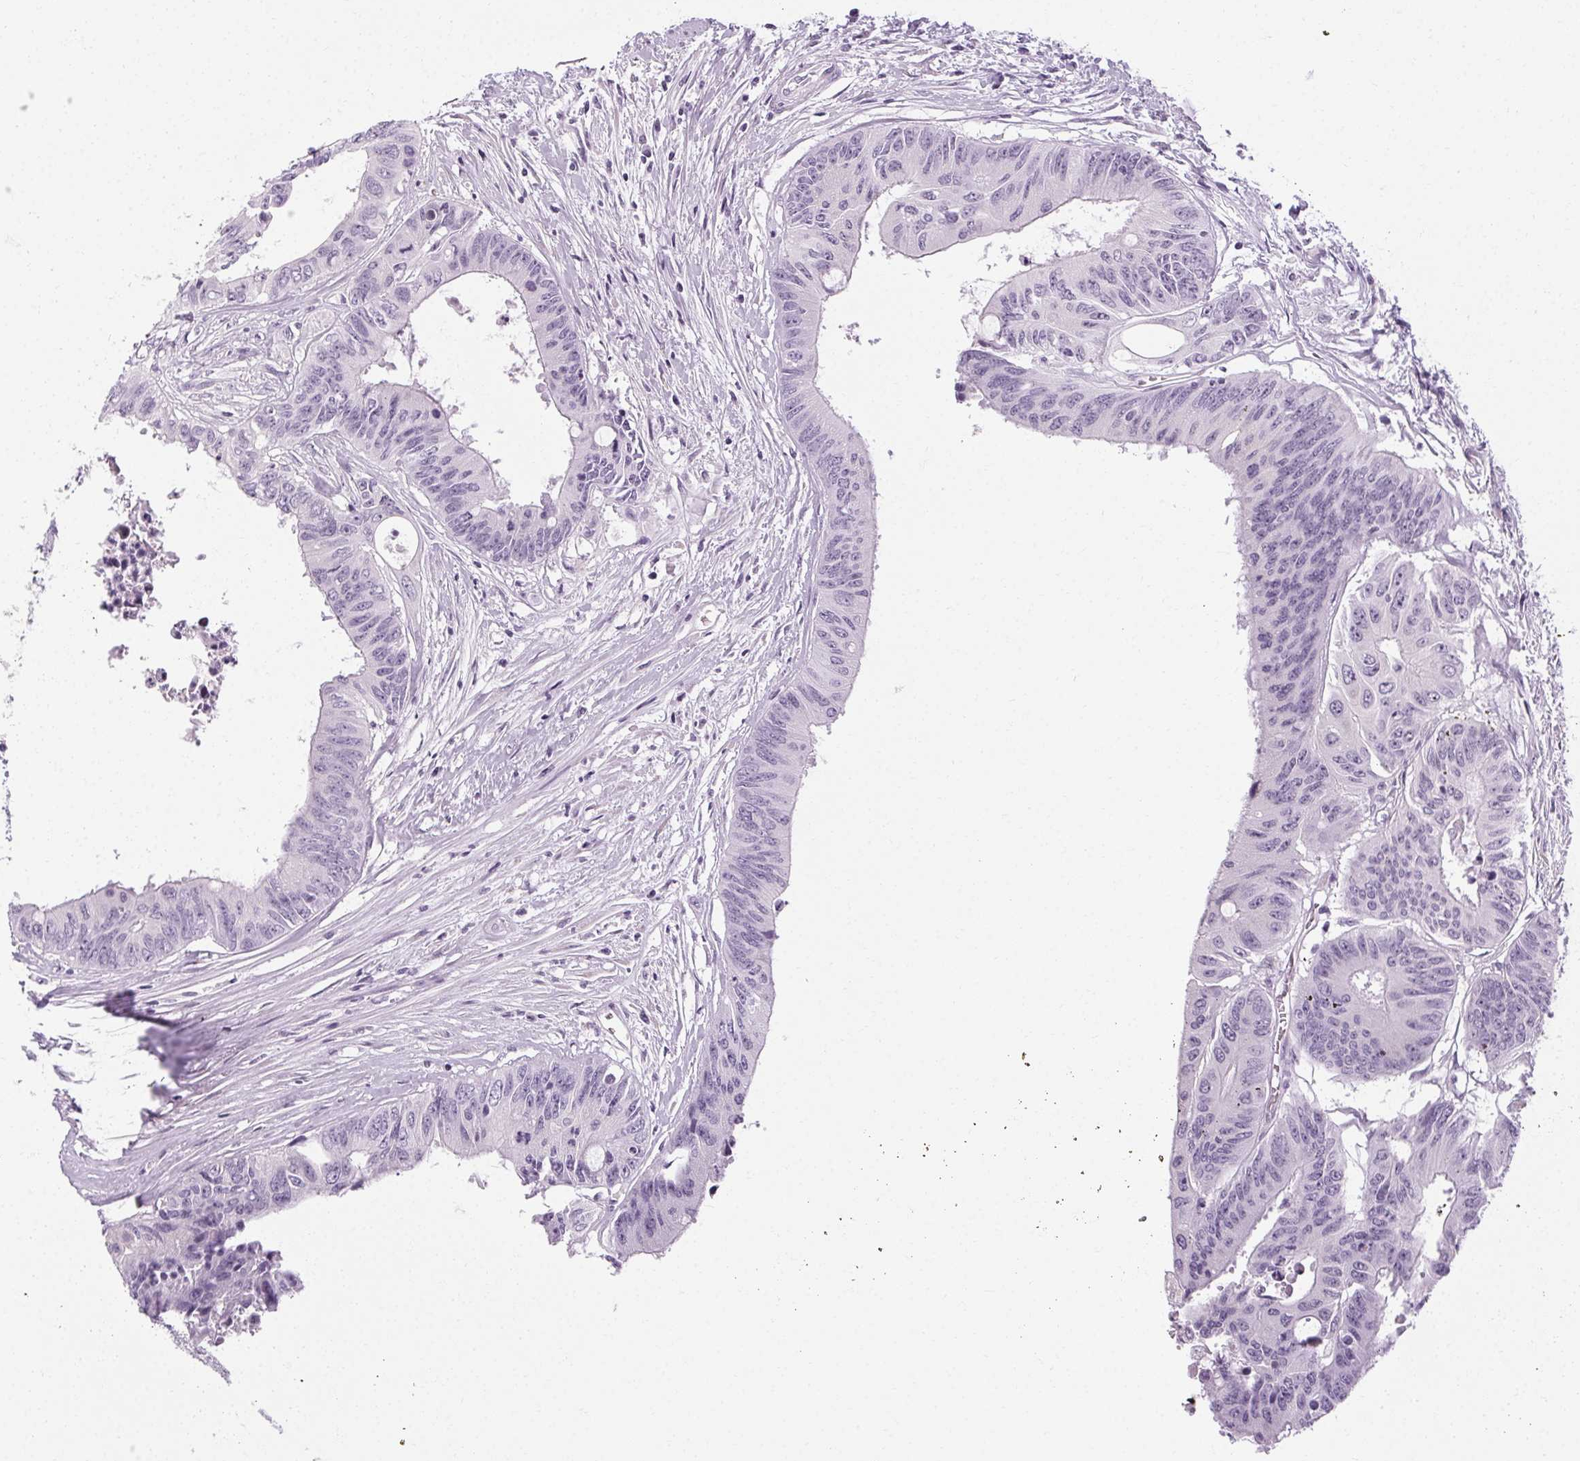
{"staining": {"intensity": "negative", "quantity": "none", "location": "none"}, "tissue": "colorectal cancer", "cell_type": "Tumor cells", "image_type": "cancer", "snomed": [{"axis": "morphology", "description": "Adenocarcinoma, NOS"}, {"axis": "topography", "description": "Rectum"}], "caption": "Tumor cells show no significant expression in adenocarcinoma (colorectal).", "gene": "POMC", "patient": {"sex": "male", "age": 59}}